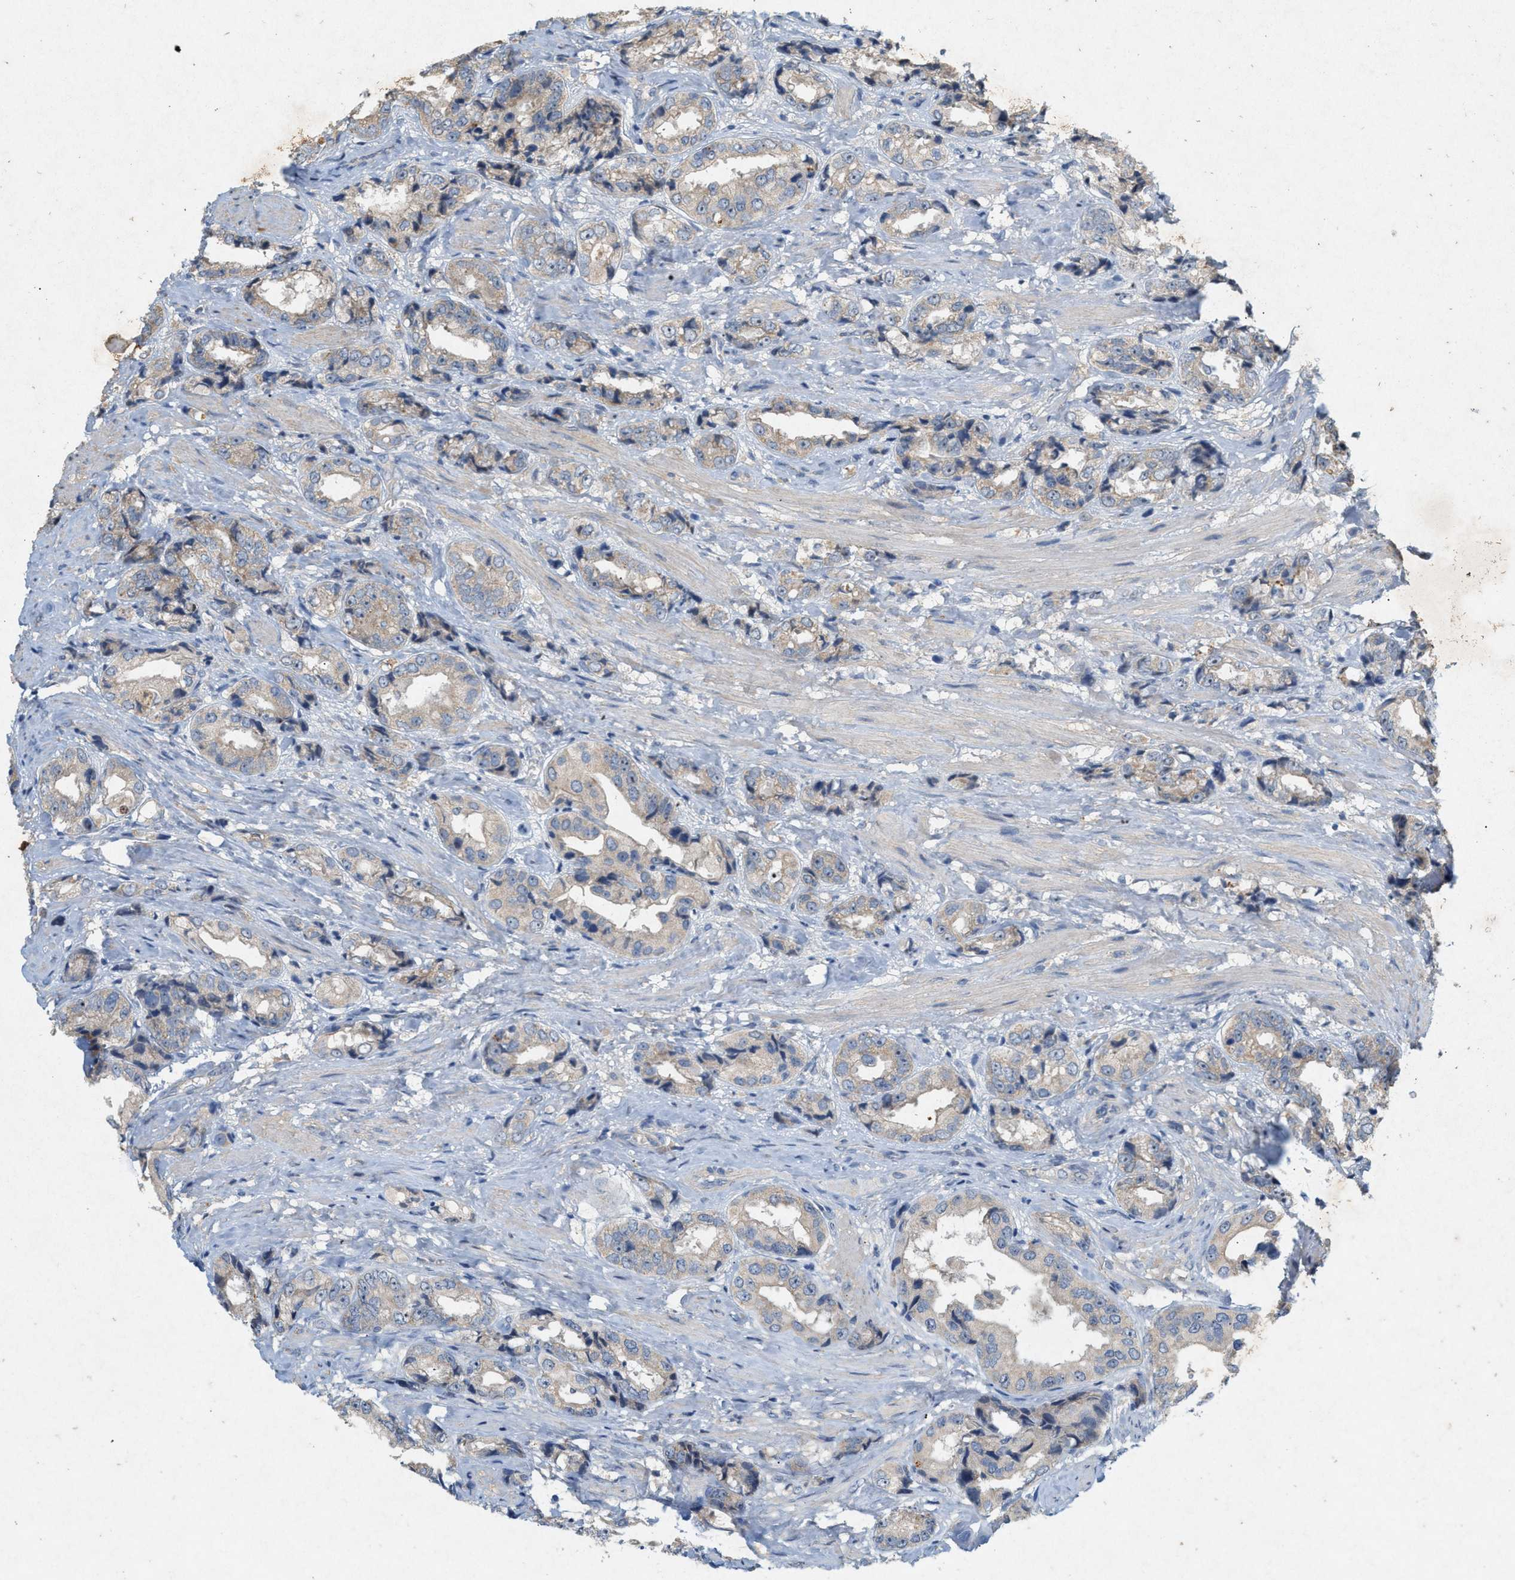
{"staining": {"intensity": "weak", "quantity": "<25%", "location": "cytoplasmic/membranous"}, "tissue": "prostate cancer", "cell_type": "Tumor cells", "image_type": "cancer", "snomed": [{"axis": "morphology", "description": "Adenocarcinoma, High grade"}, {"axis": "topography", "description": "Prostate"}], "caption": "This image is of prostate cancer (high-grade adenocarcinoma) stained with immunohistochemistry to label a protein in brown with the nuclei are counter-stained blue. There is no expression in tumor cells.", "gene": "DCAF7", "patient": {"sex": "male", "age": 61}}